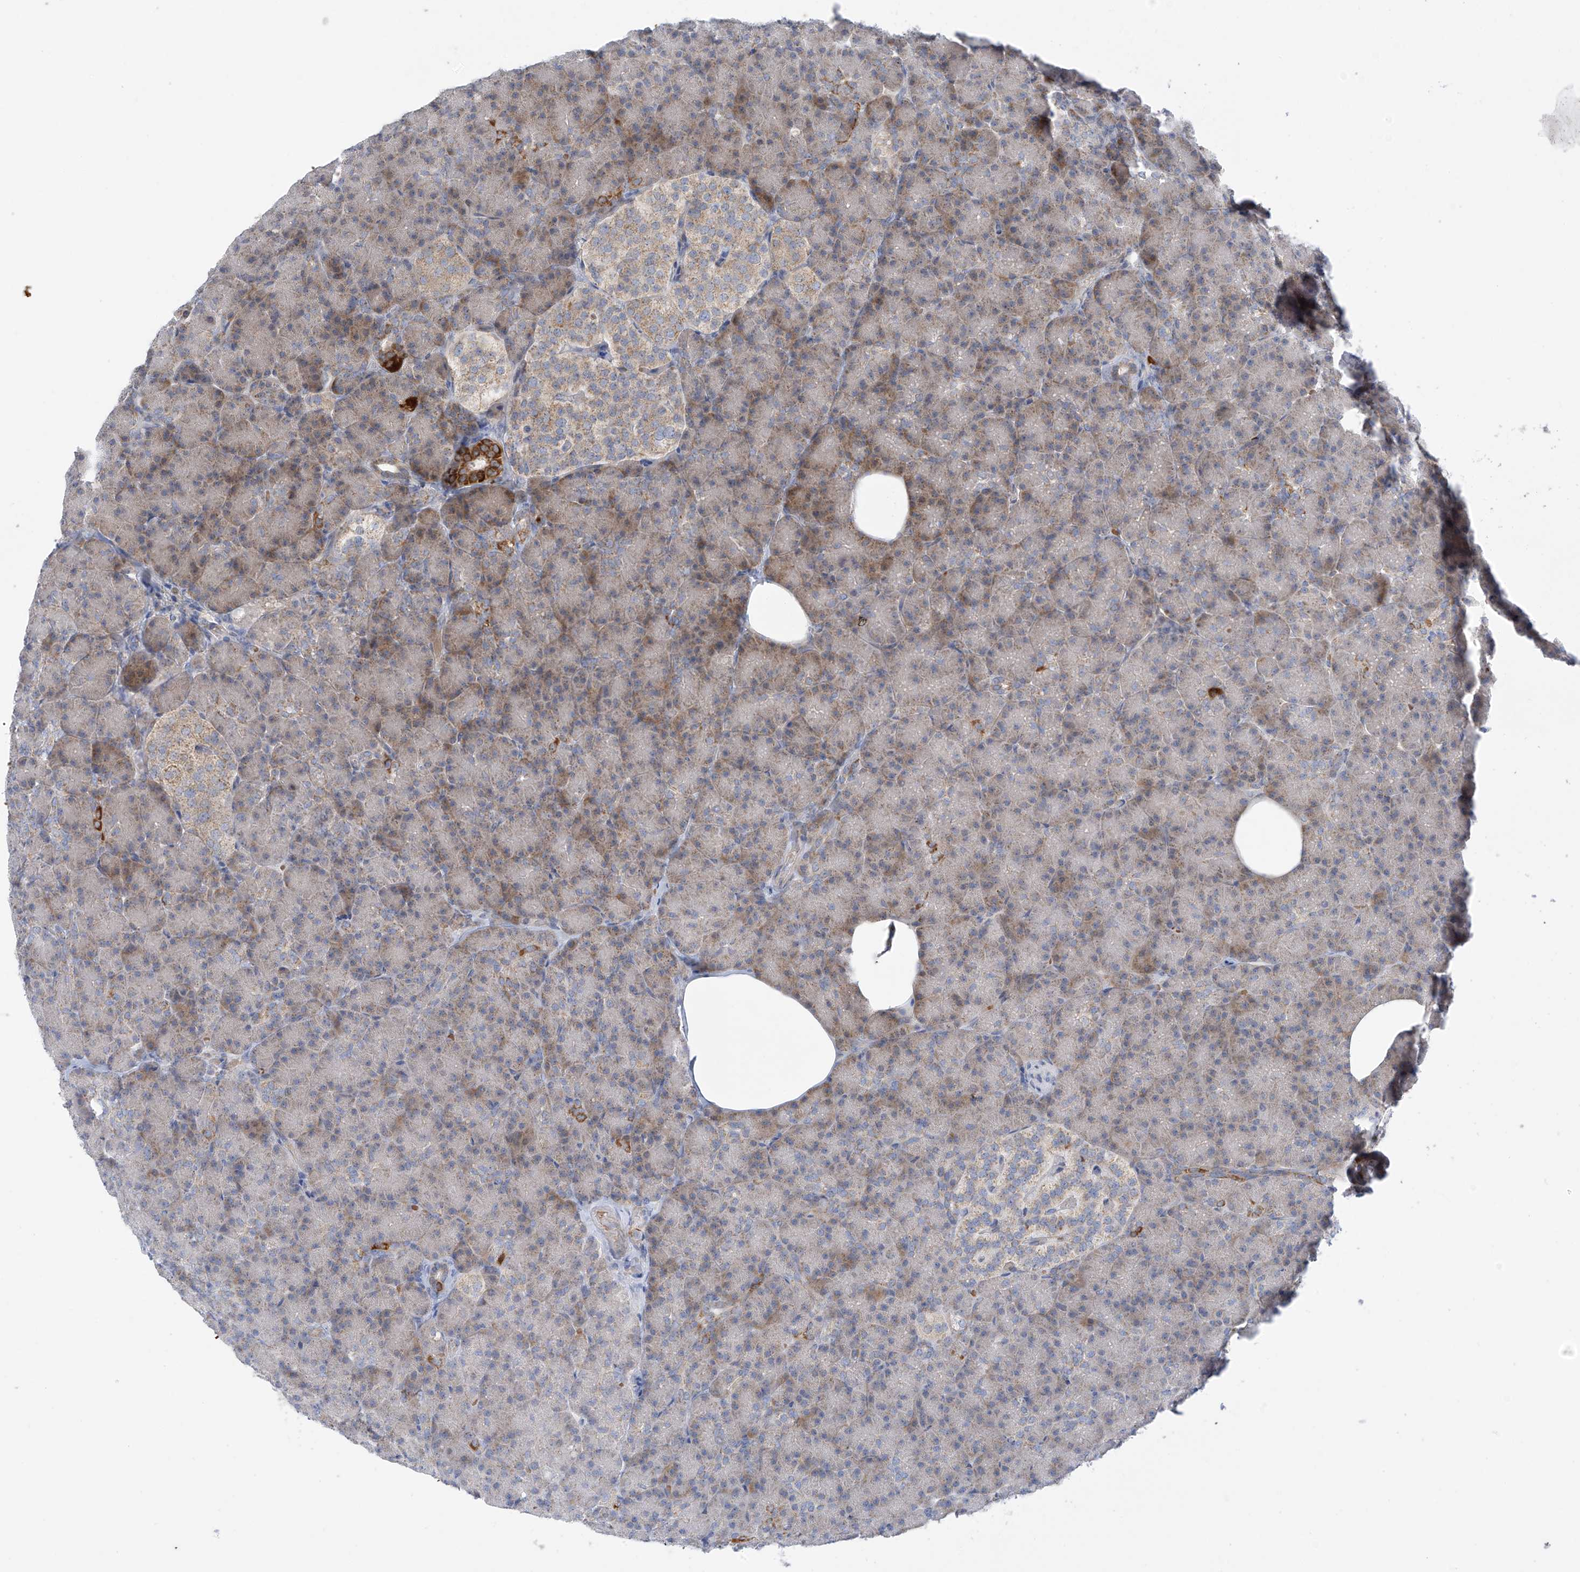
{"staining": {"intensity": "strong", "quantity": "<25%", "location": "cytoplasmic/membranous"}, "tissue": "pancreas", "cell_type": "Exocrine glandular cells", "image_type": "normal", "snomed": [{"axis": "morphology", "description": "Normal tissue, NOS"}, {"axis": "topography", "description": "Pancreas"}], "caption": "Immunohistochemistry of unremarkable human pancreas reveals medium levels of strong cytoplasmic/membranous staining in approximately <25% of exocrine glandular cells. (Stains: DAB (3,3'-diaminobenzidine) in brown, nuclei in blue, Microscopy: brightfield microscopy at high magnification).", "gene": "METTL18", "patient": {"sex": "female", "age": 43}}